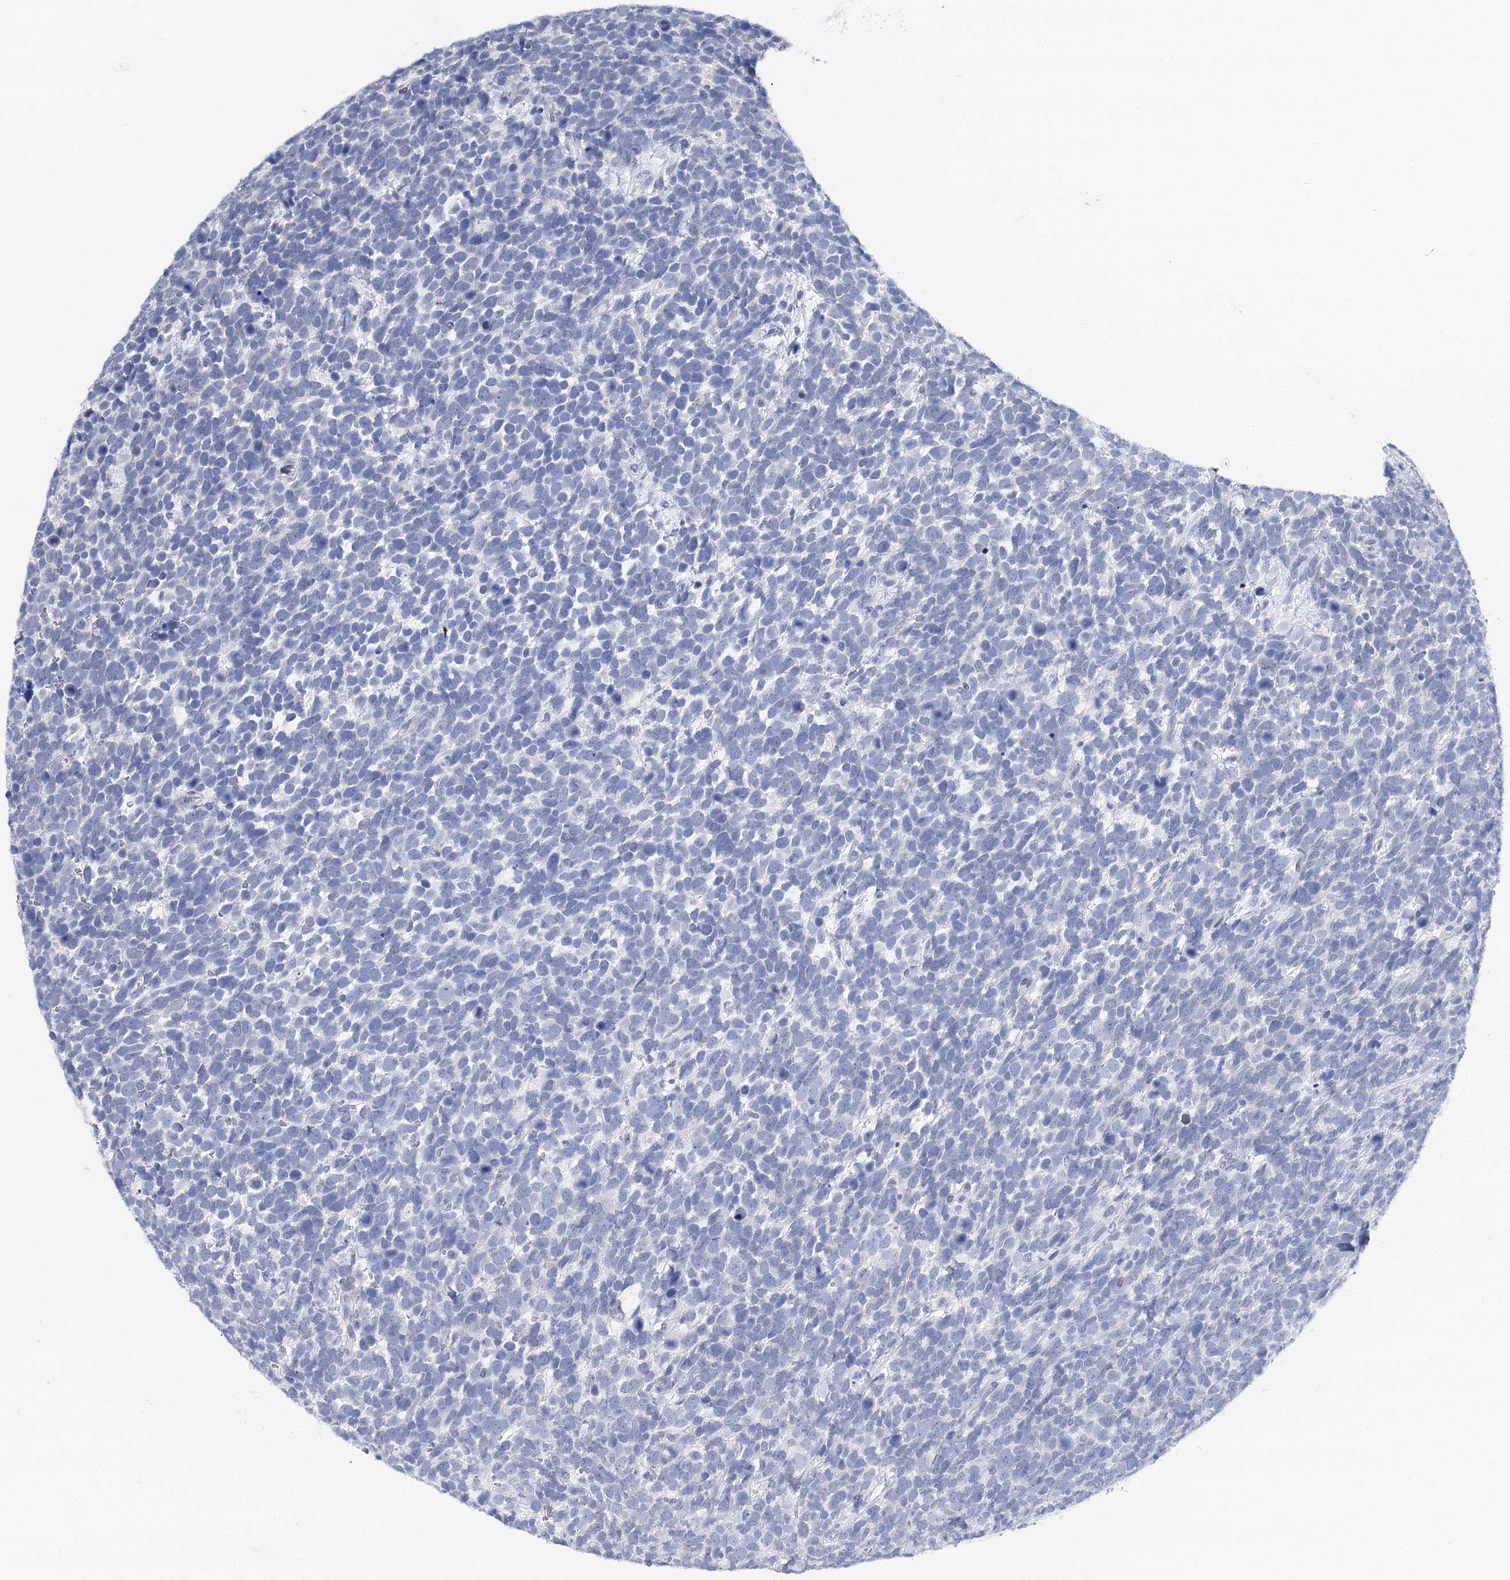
{"staining": {"intensity": "negative", "quantity": "none", "location": "none"}, "tissue": "urothelial cancer", "cell_type": "Tumor cells", "image_type": "cancer", "snomed": [{"axis": "morphology", "description": "Urothelial carcinoma, High grade"}, {"axis": "topography", "description": "Urinary bladder"}], "caption": "An IHC micrograph of urothelial carcinoma (high-grade) is shown. There is no staining in tumor cells of urothelial carcinoma (high-grade).", "gene": "TMEM201", "patient": {"sex": "female", "age": 82}}